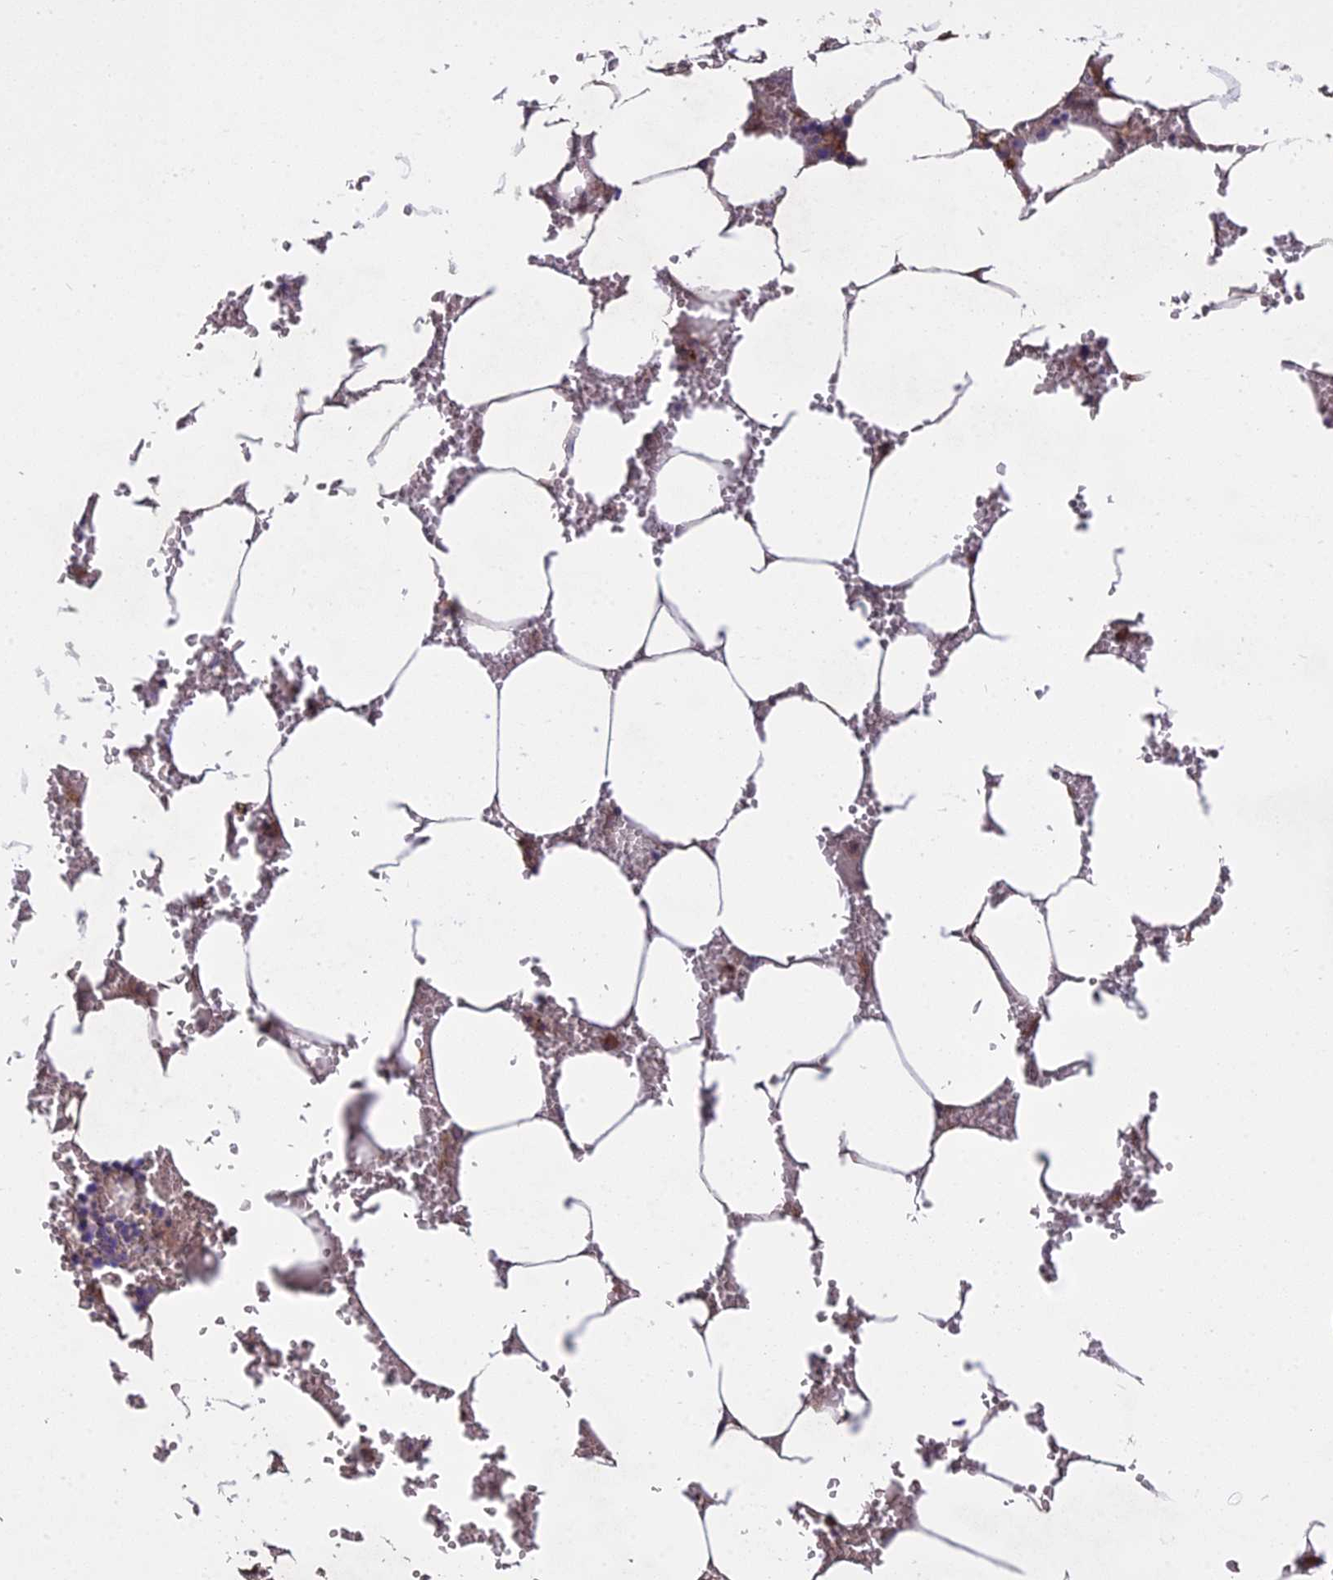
{"staining": {"intensity": "moderate", "quantity": "<25%", "location": "cytoplasmic/membranous"}, "tissue": "bone marrow", "cell_type": "Hematopoietic cells", "image_type": "normal", "snomed": [{"axis": "morphology", "description": "Normal tissue, NOS"}, {"axis": "topography", "description": "Bone marrow"}], "caption": "This image displays immunohistochemistry (IHC) staining of normal bone marrow, with low moderate cytoplasmic/membranous expression in about <25% of hematopoietic cells.", "gene": "PPIC", "patient": {"sex": "male", "age": 70}}